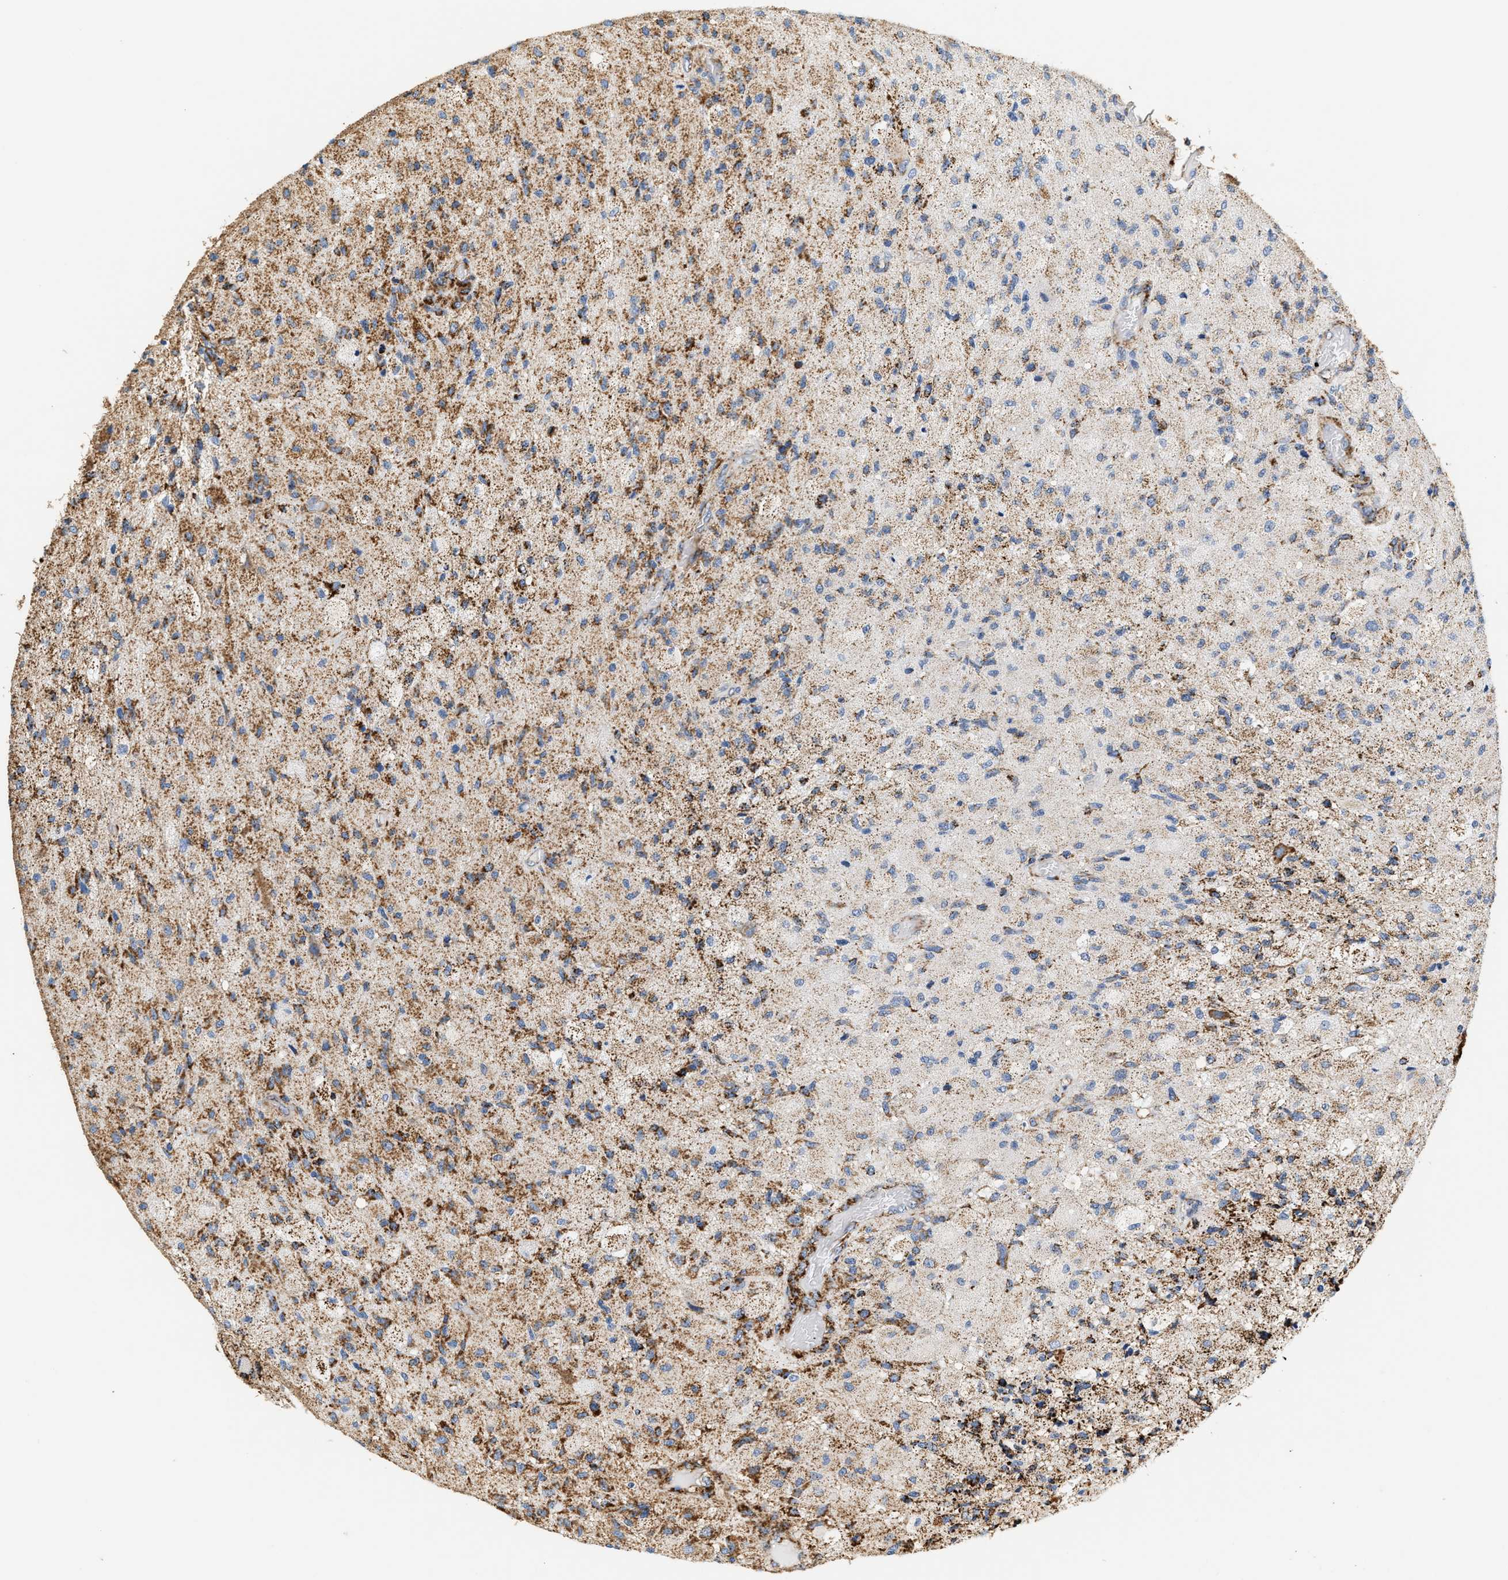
{"staining": {"intensity": "moderate", "quantity": ">75%", "location": "cytoplasmic/membranous"}, "tissue": "glioma", "cell_type": "Tumor cells", "image_type": "cancer", "snomed": [{"axis": "morphology", "description": "Normal tissue, NOS"}, {"axis": "morphology", "description": "Glioma, malignant, High grade"}, {"axis": "topography", "description": "Cerebral cortex"}], "caption": "A histopathology image of high-grade glioma (malignant) stained for a protein shows moderate cytoplasmic/membranous brown staining in tumor cells.", "gene": "SHMT2", "patient": {"sex": "male", "age": 77}}